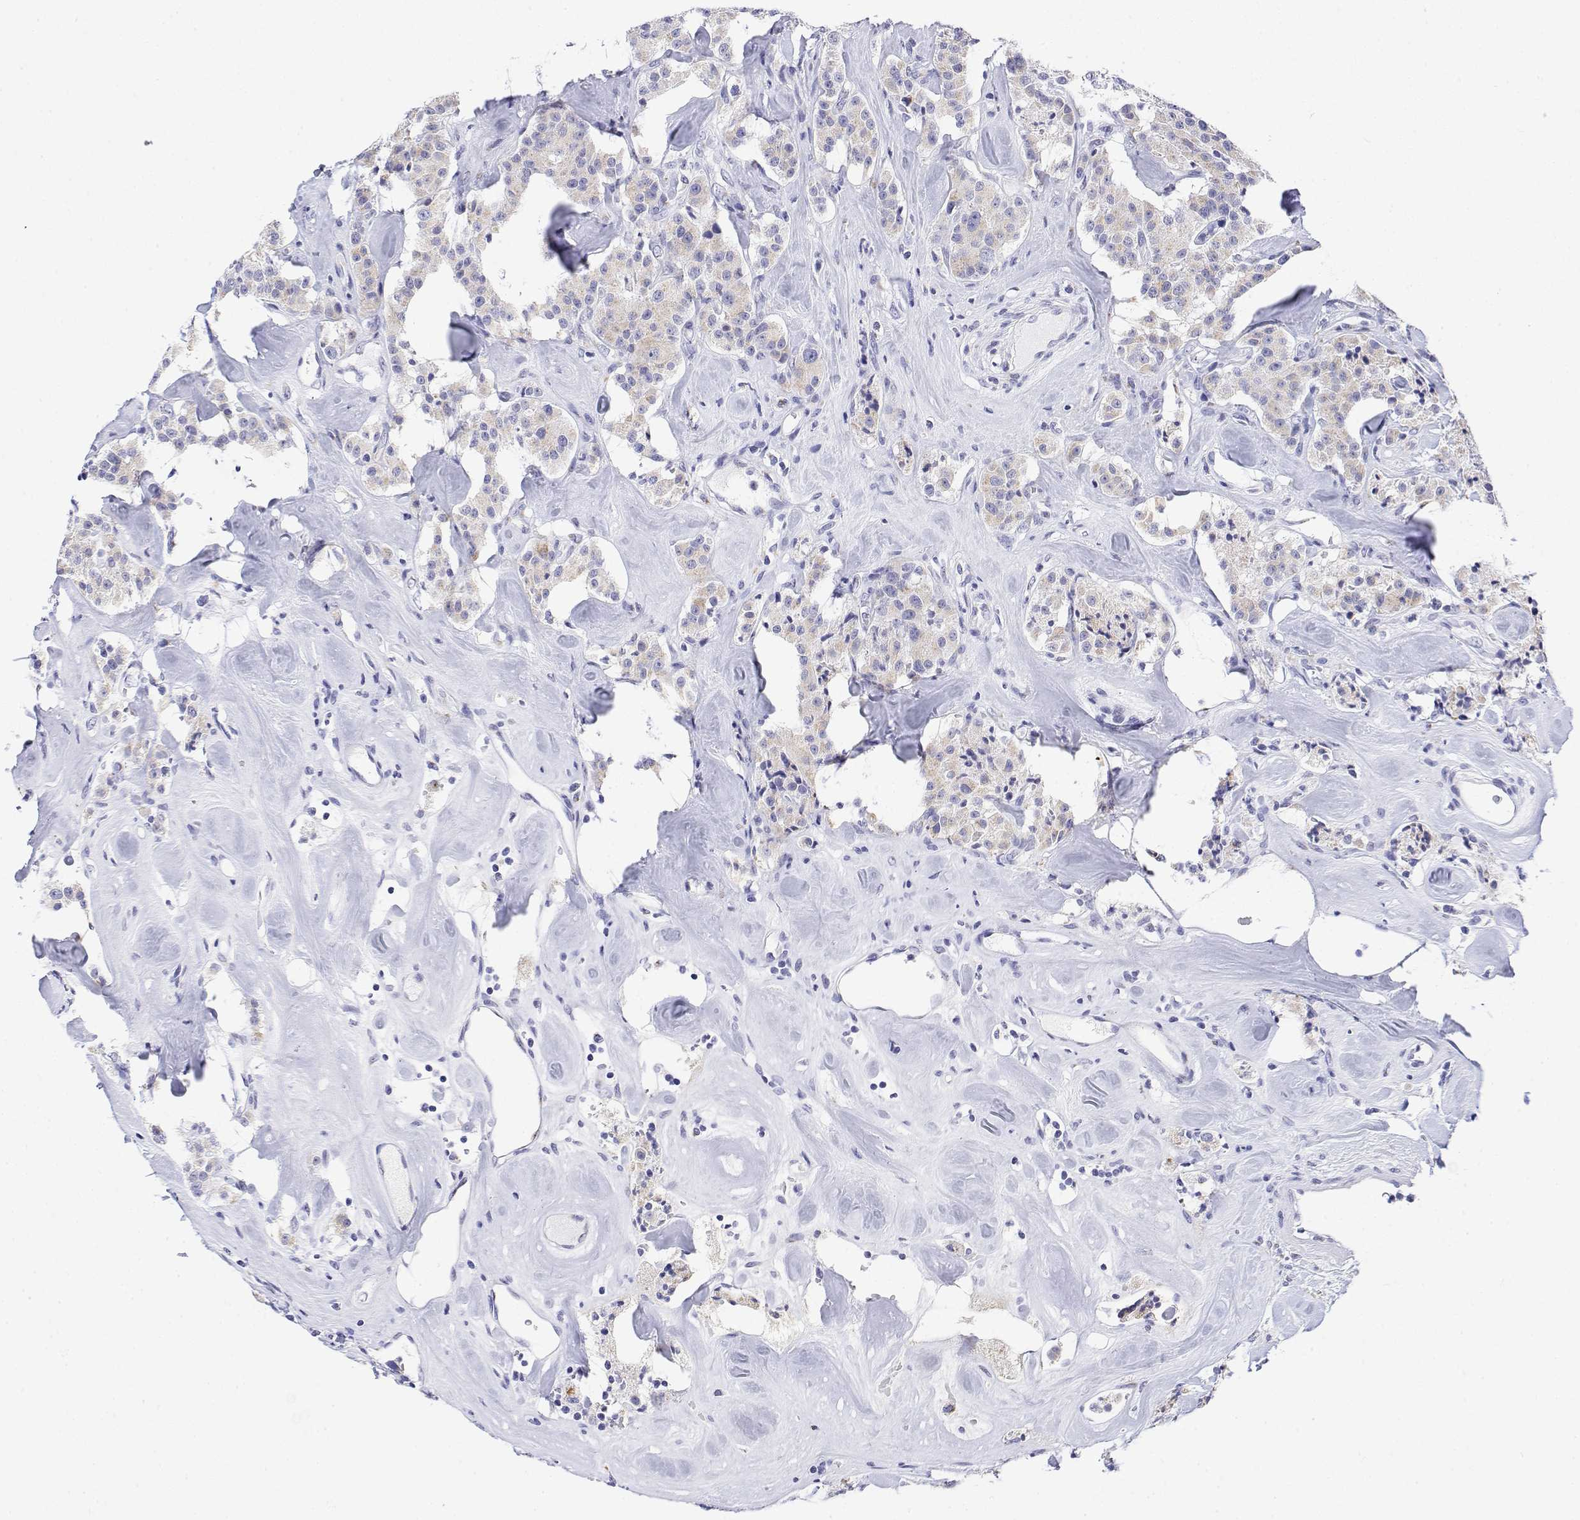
{"staining": {"intensity": "weak", "quantity": "<25%", "location": "cytoplasmic/membranous"}, "tissue": "carcinoid", "cell_type": "Tumor cells", "image_type": "cancer", "snomed": [{"axis": "morphology", "description": "Carcinoid, malignant, NOS"}, {"axis": "topography", "description": "Pancreas"}], "caption": "DAB immunohistochemical staining of carcinoid displays no significant staining in tumor cells.", "gene": "YIPF3", "patient": {"sex": "male", "age": 41}}